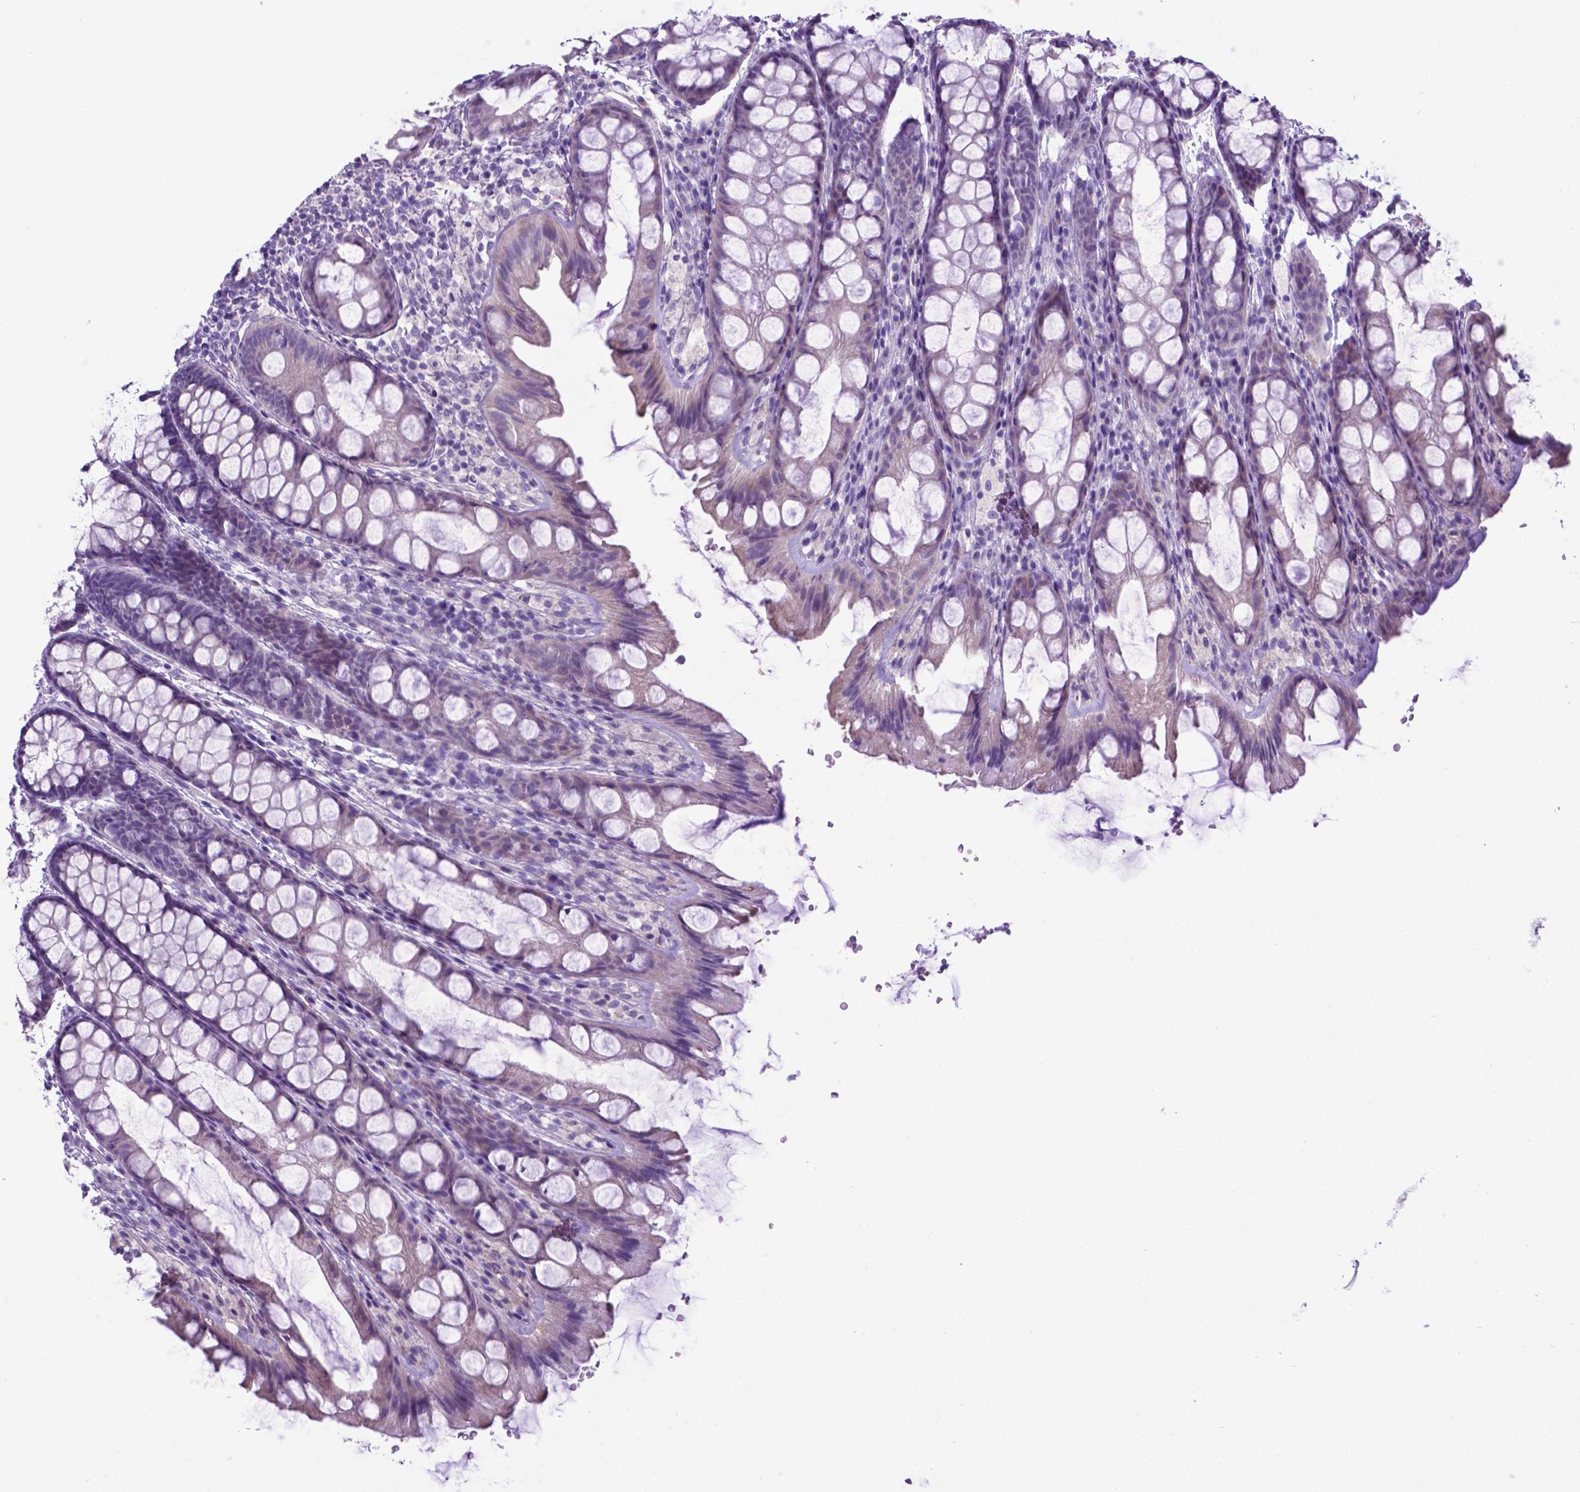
{"staining": {"intensity": "negative", "quantity": "none", "location": "none"}, "tissue": "colon", "cell_type": "Endothelial cells", "image_type": "normal", "snomed": [{"axis": "morphology", "description": "Normal tissue, NOS"}, {"axis": "topography", "description": "Colon"}], "caption": "Photomicrograph shows no protein positivity in endothelial cells of benign colon.", "gene": "ADRA2B", "patient": {"sex": "male", "age": 47}}